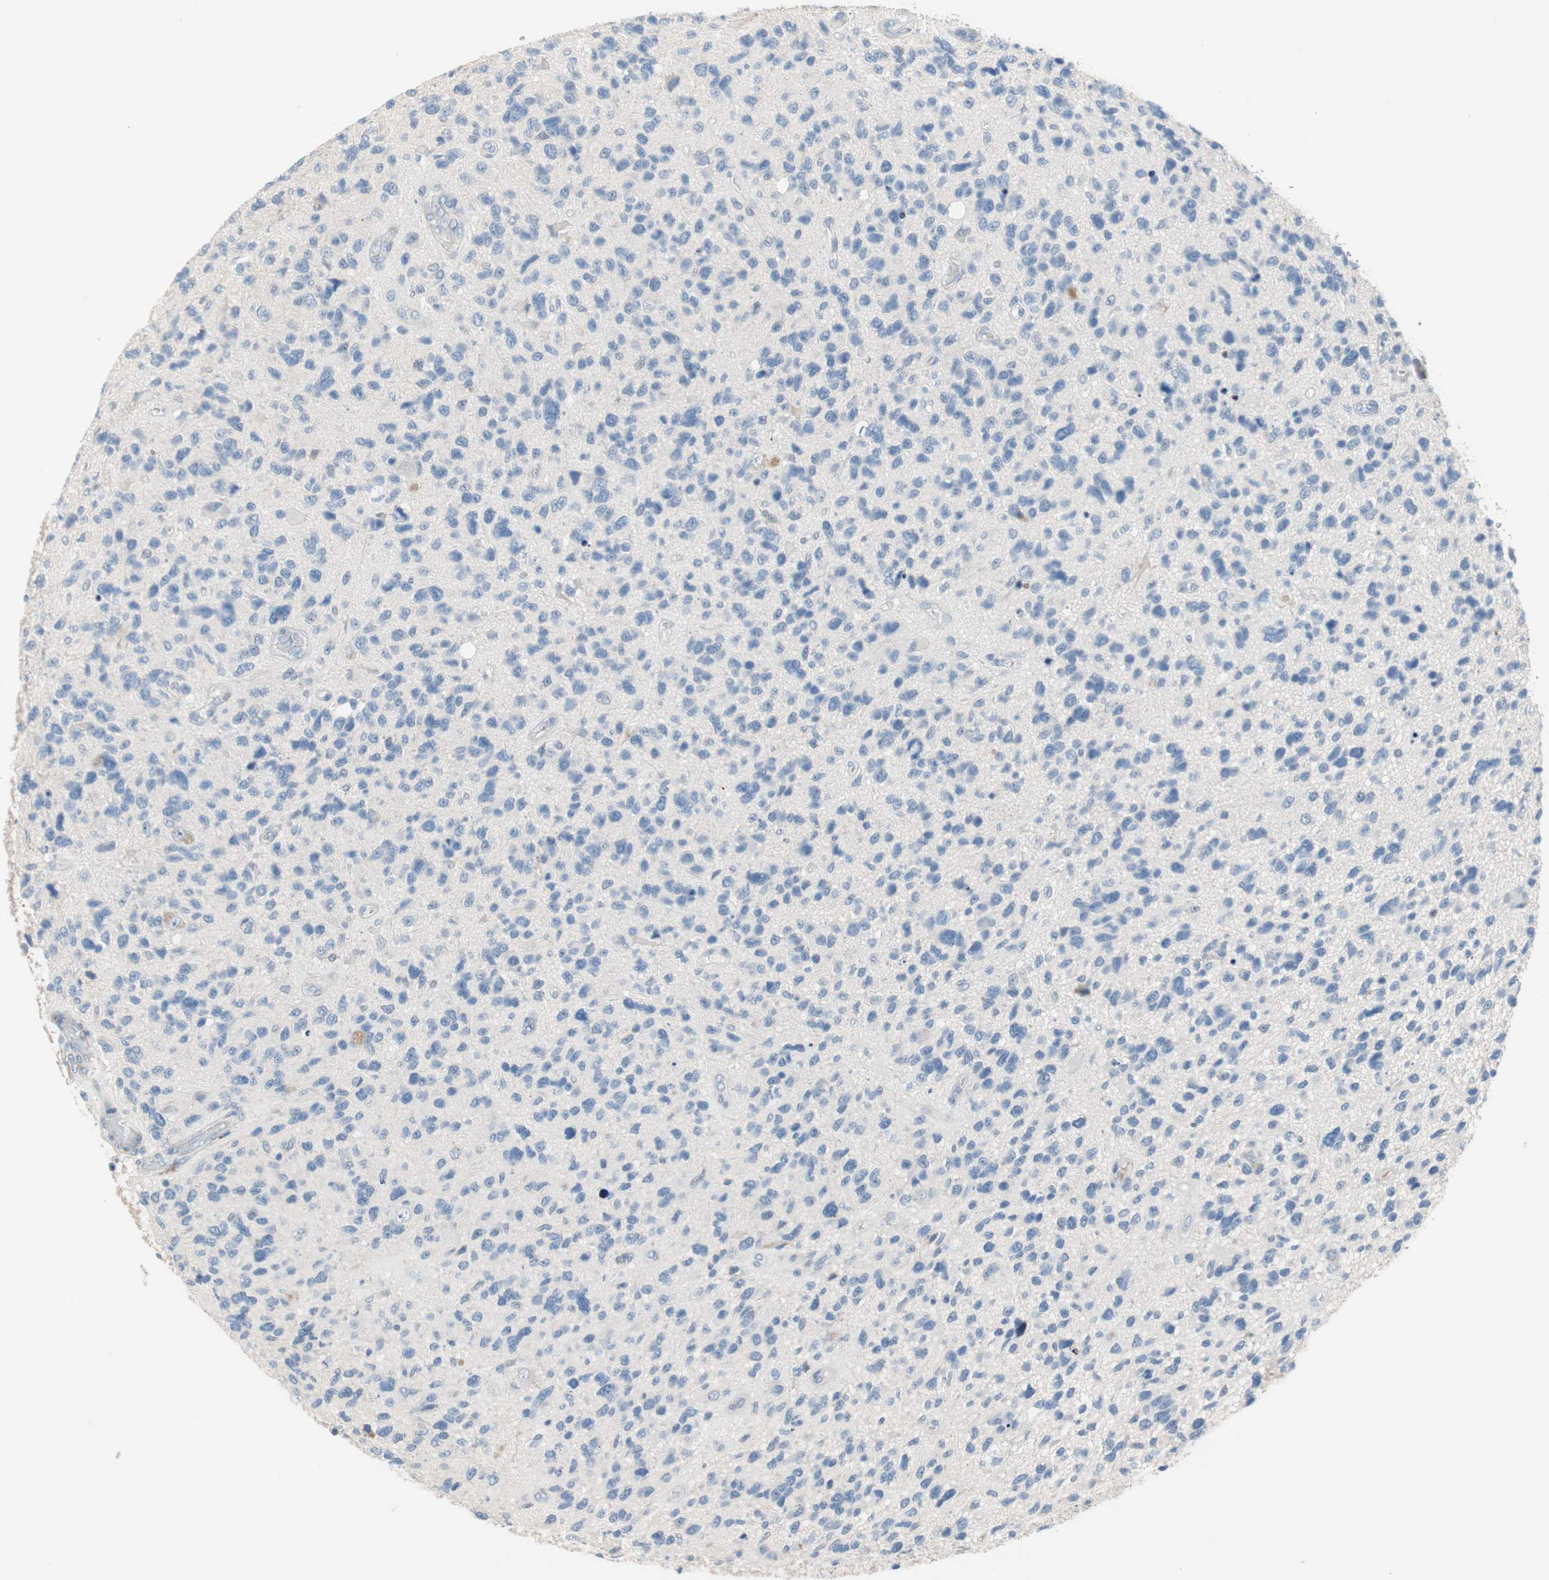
{"staining": {"intensity": "negative", "quantity": "none", "location": "none"}, "tissue": "glioma", "cell_type": "Tumor cells", "image_type": "cancer", "snomed": [{"axis": "morphology", "description": "Glioma, malignant, High grade"}, {"axis": "topography", "description": "Brain"}], "caption": "DAB (3,3'-diaminobenzidine) immunohistochemical staining of human glioma exhibits no significant expression in tumor cells. (Stains: DAB (3,3'-diaminobenzidine) IHC with hematoxylin counter stain, Microscopy: brightfield microscopy at high magnification).", "gene": "PDZK1", "patient": {"sex": "female", "age": 58}}